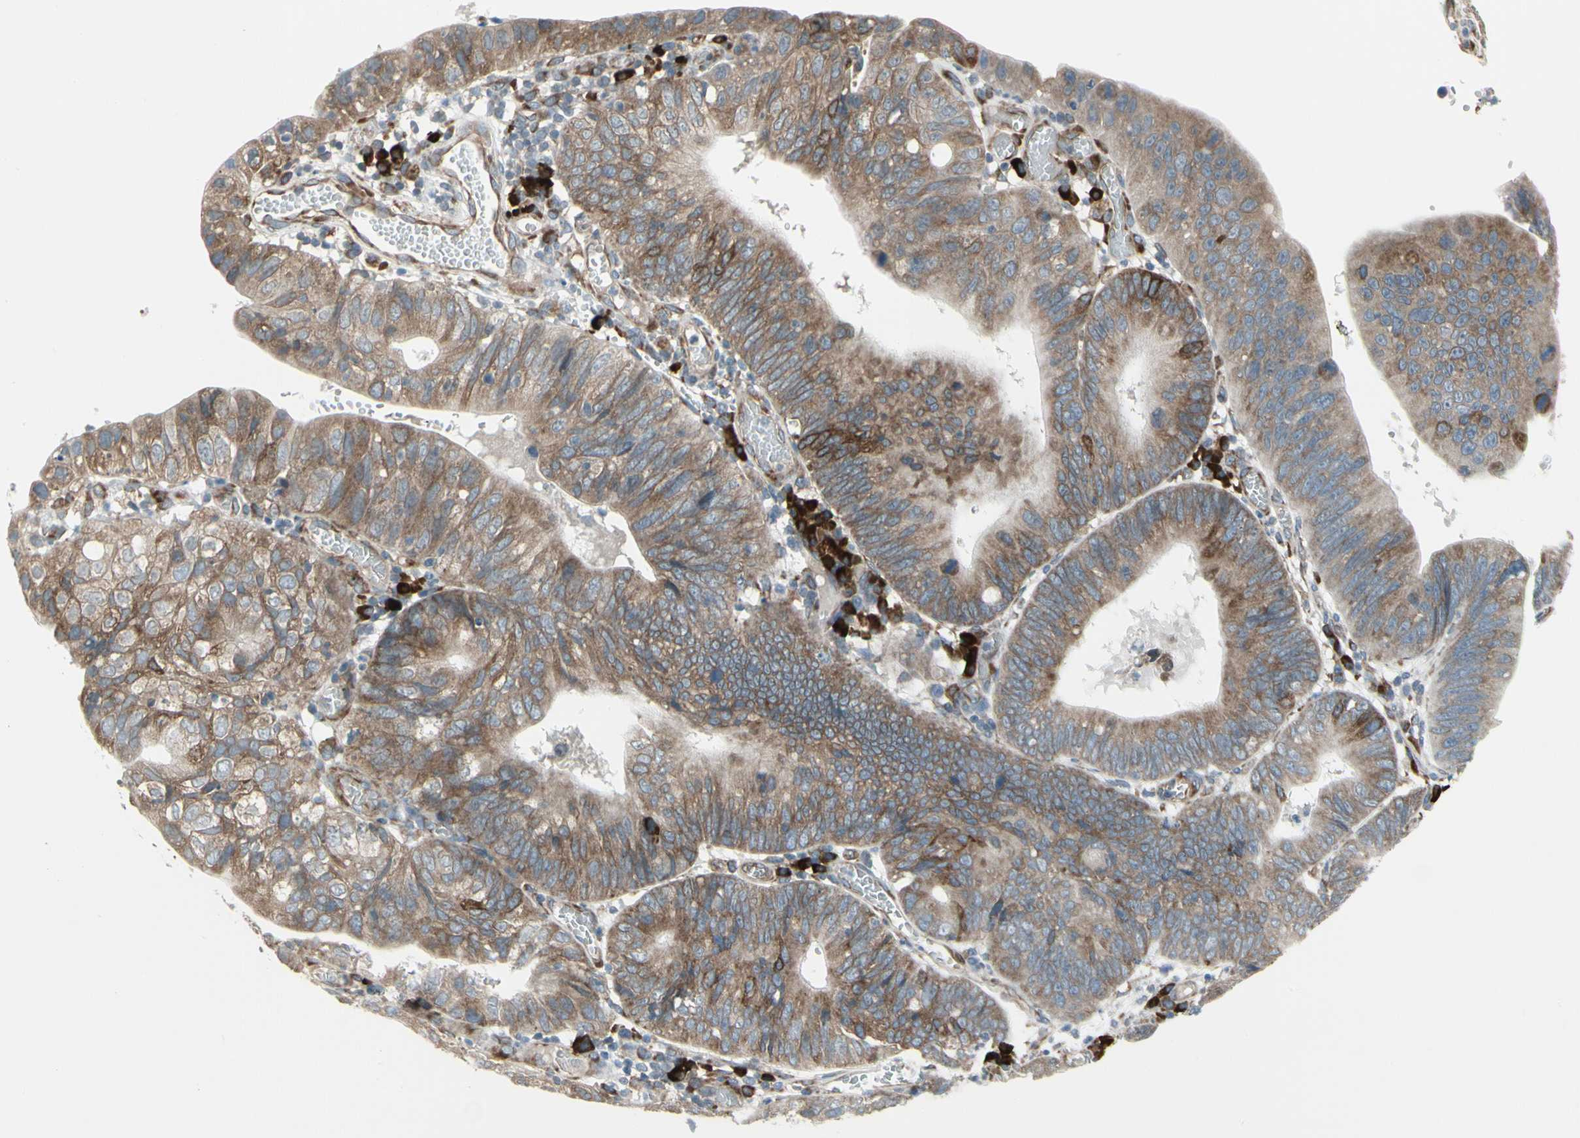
{"staining": {"intensity": "moderate", "quantity": ">75%", "location": "cytoplasmic/membranous"}, "tissue": "stomach cancer", "cell_type": "Tumor cells", "image_type": "cancer", "snomed": [{"axis": "morphology", "description": "Adenocarcinoma, NOS"}, {"axis": "topography", "description": "Stomach"}], "caption": "Immunohistochemistry (IHC) (DAB) staining of human adenocarcinoma (stomach) demonstrates moderate cytoplasmic/membranous protein staining in about >75% of tumor cells. (brown staining indicates protein expression, while blue staining denotes nuclei).", "gene": "FNDC3A", "patient": {"sex": "male", "age": 59}}